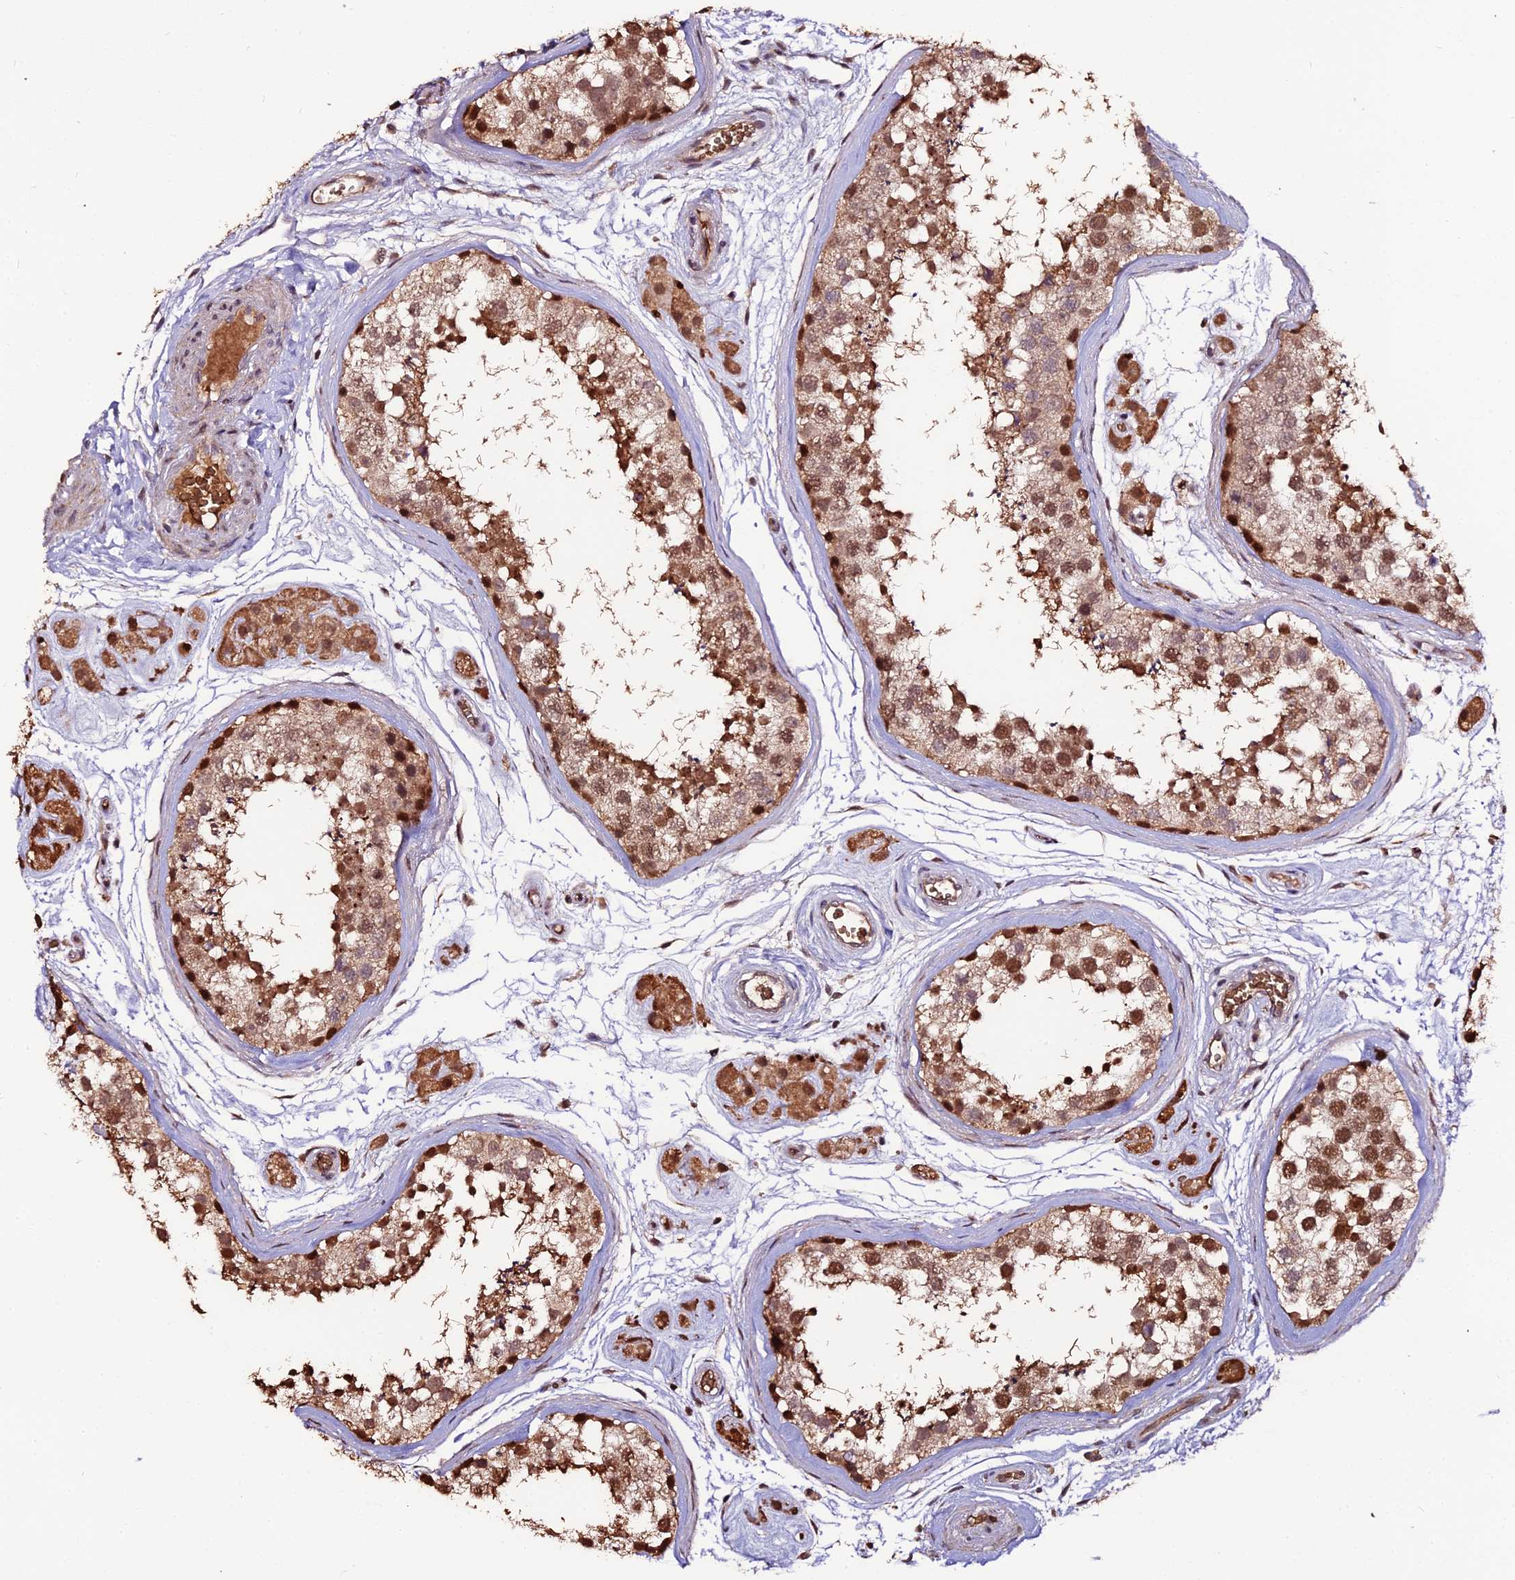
{"staining": {"intensity": "moderate", "quantity": ">75%", "location": "cytoplasmic/membranous,nuclear"}, "tissue": "testis", "cell_type": "Cells in seminiferous ducts", "image_type": "normal", "snomed": [{"axis": "morphology", "description": "Normal tissue, NOS"}, {"axis": "topography", "description": "Testis"}], "caption": "Approximately >75% of cells in seminiferous ducts in normal testis demonstrate moderate cytoplasmic/membranous,nuclear protein expression as visualized by brown immunohistochemical staining.", "gene": "ZDBF2", "patient": {"sex": "male", "age": 56}}